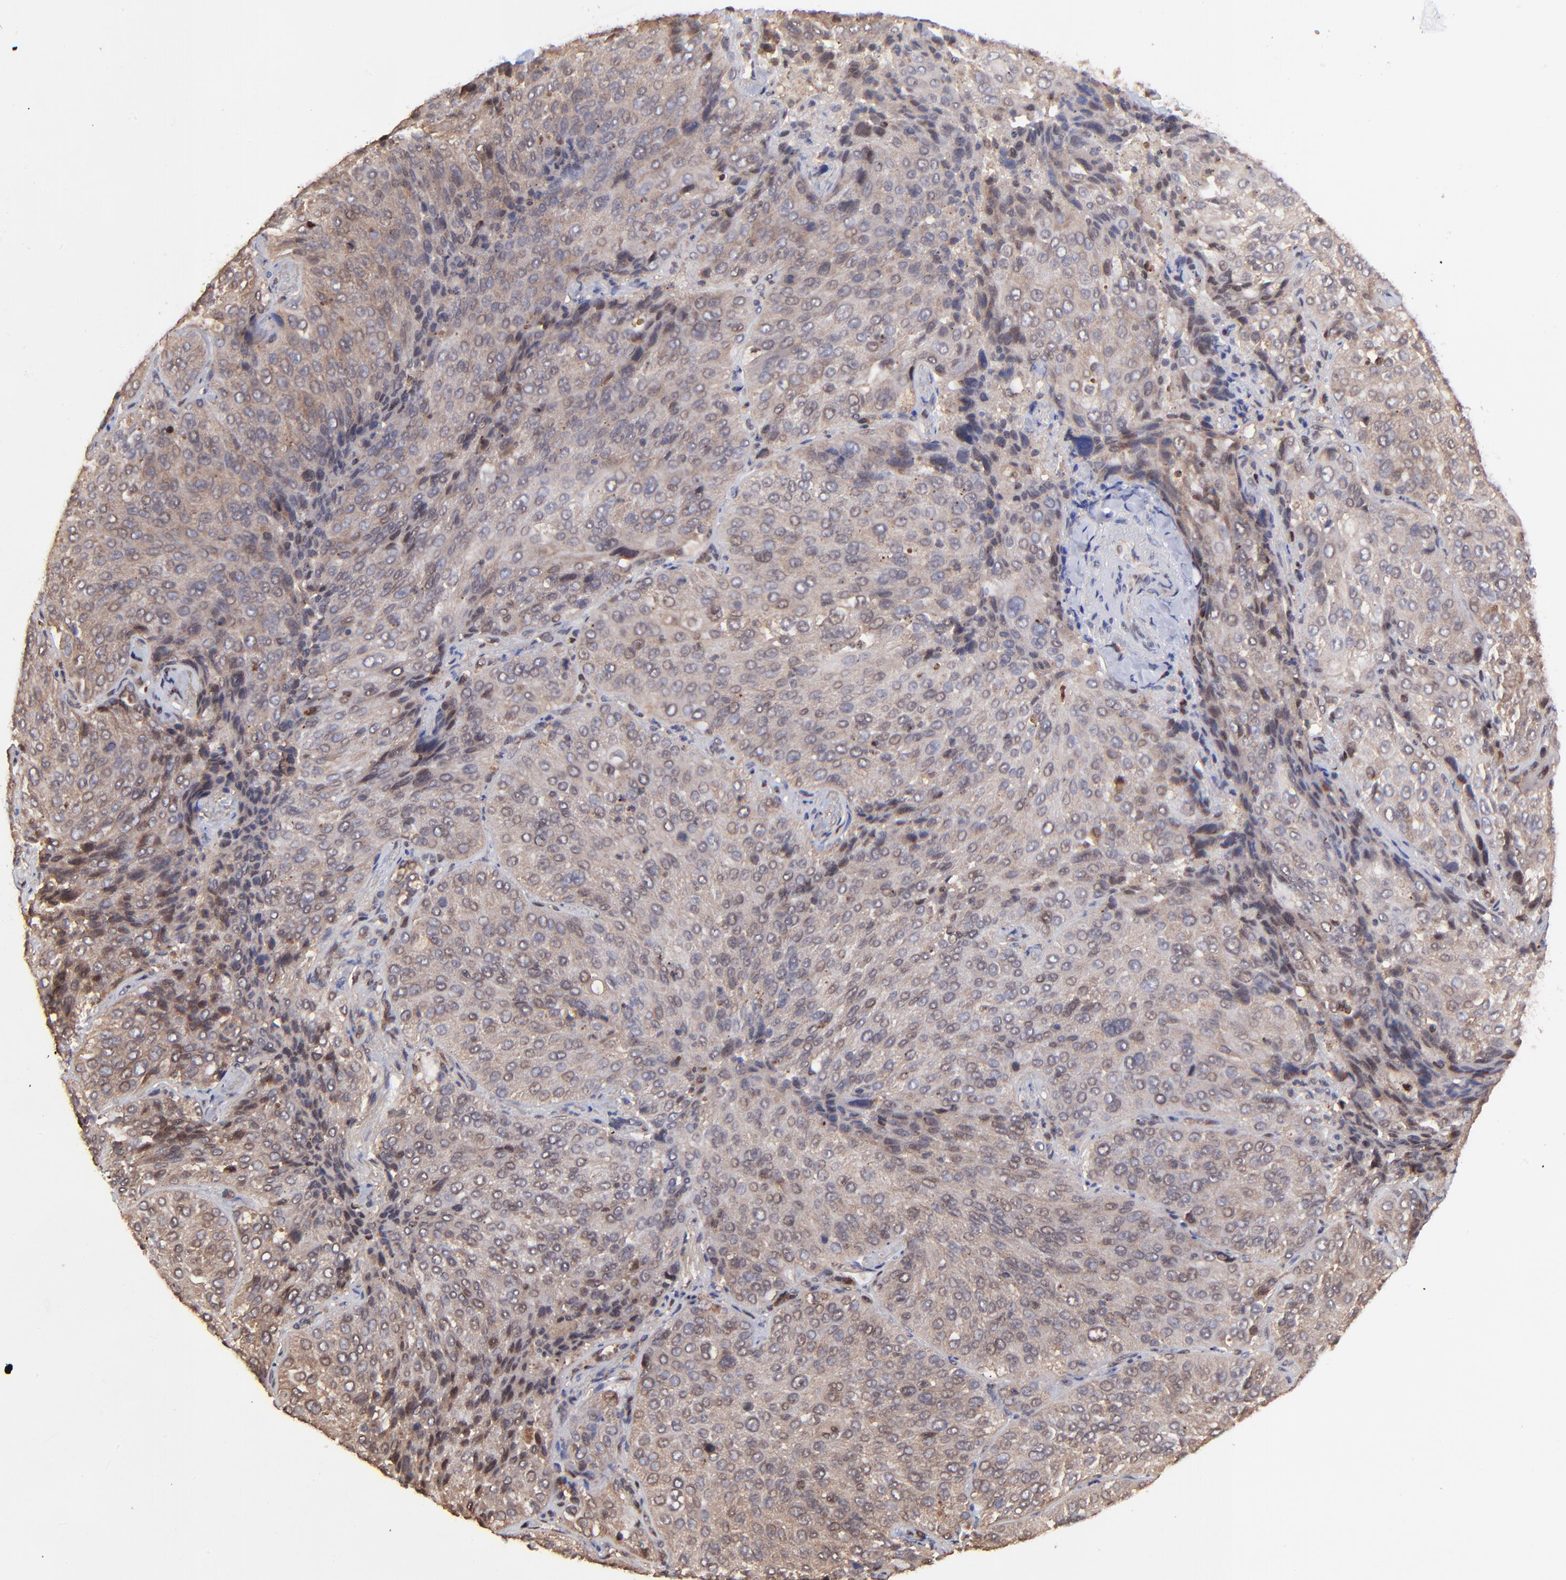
{"staining": {"intensity": "weak", "quantity": "25%-75%", "location": "cytoplasmic/membranous"}, "tissue": "lung cancer", "cell_type": "Tumor cells", "image_type": "cancer", "snomed": [{"axis": "morphology", "description": "Squamous cell carcinoma, NOS"}, {"axis": "topography", "description": "Lung"}], "caption": "Human lung cancer stained with a protein marker reveals weak staining in tumor cells.", "gene": "PSMA6", "patient": {"sex": "male", "age": 54}}